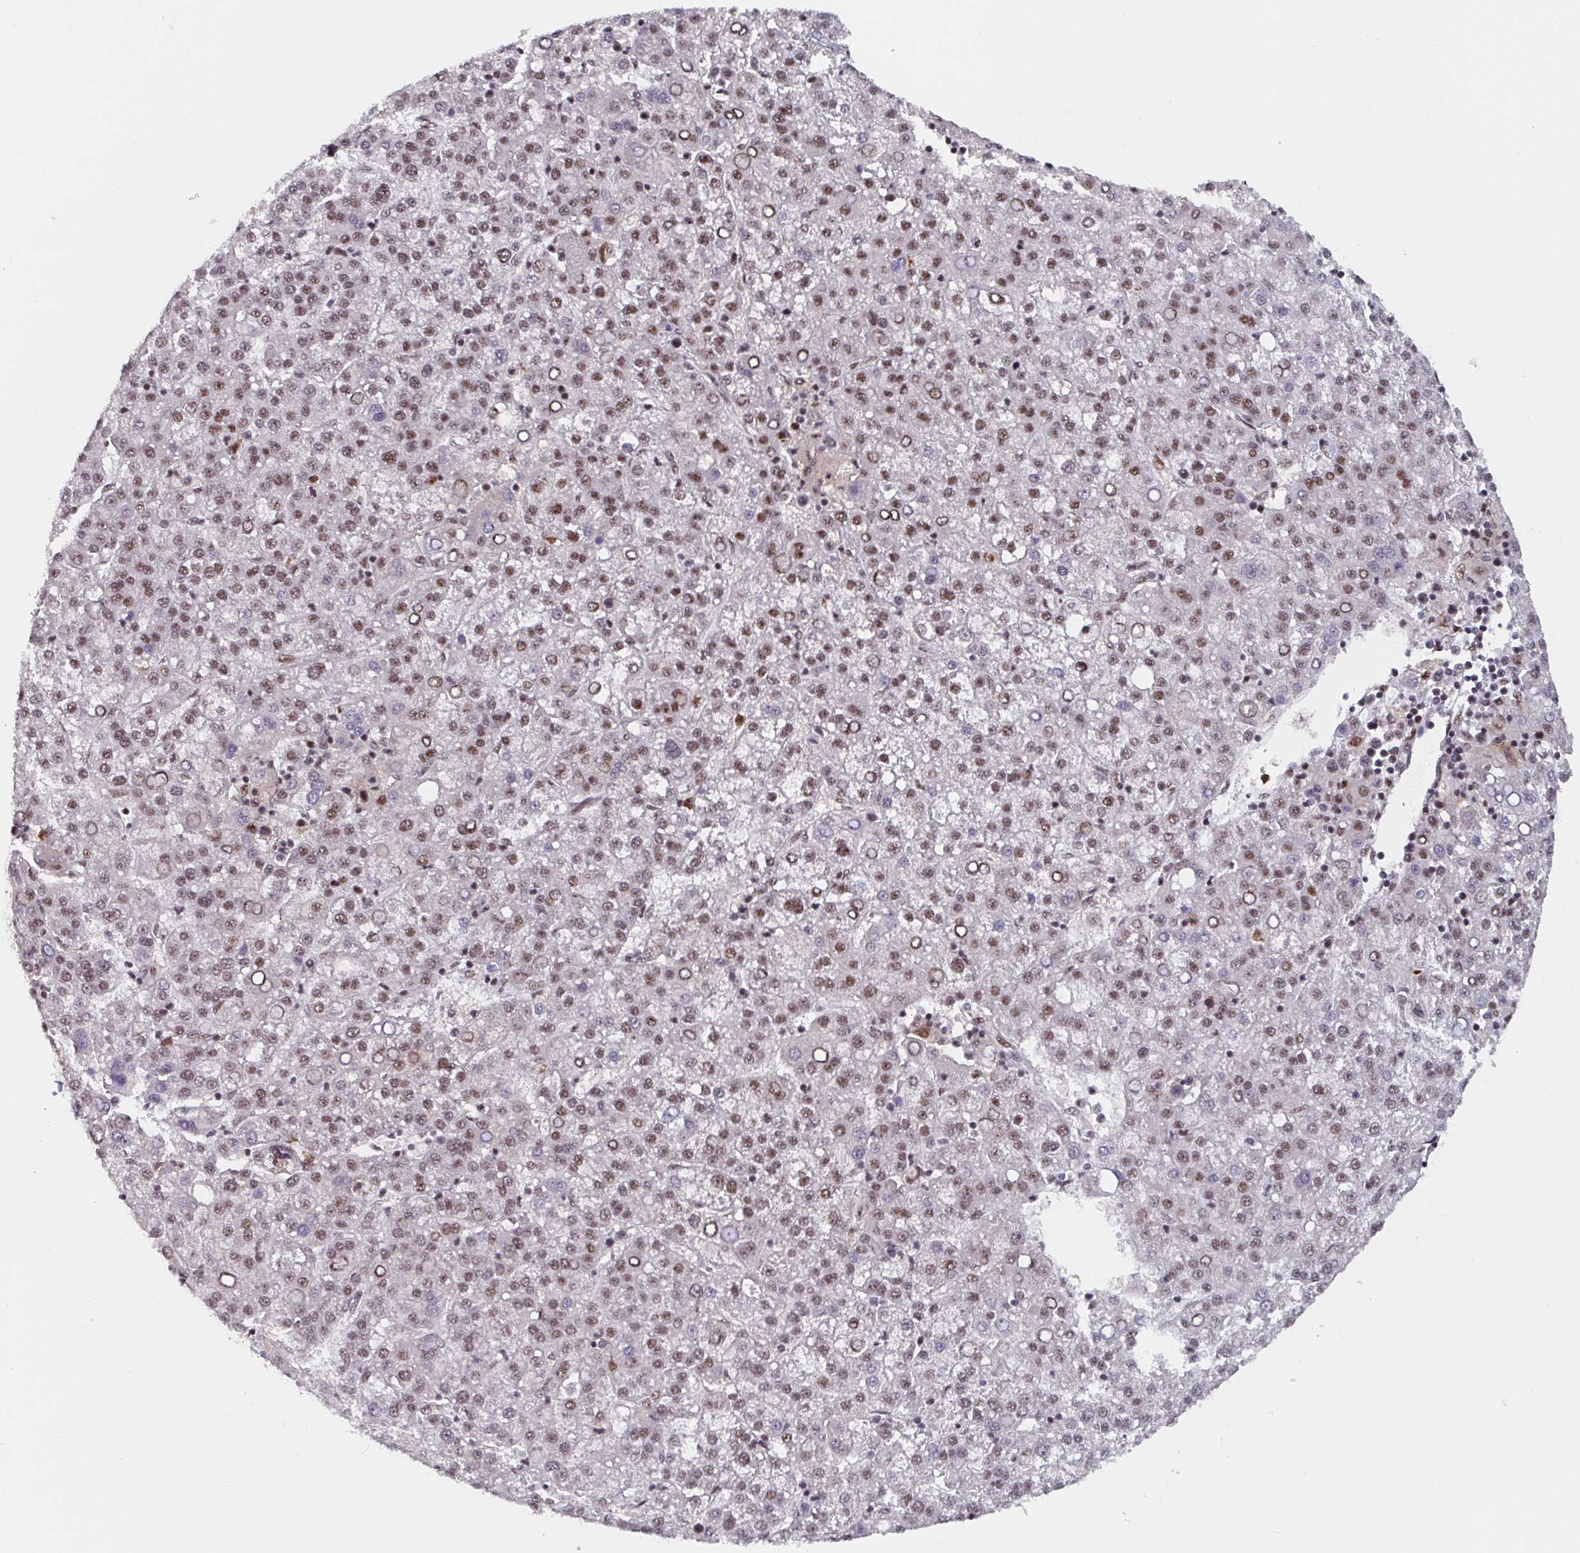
{"staining": {"intensity": "moderate", "quantity": ">75%", "location": "nuclear"}, "tissue": "liver cancer", "cell_type": "Tumor cells", "image_type": "cancer", "snomed": [{"axis": "morphology", "description": "Carcinoma, Hepatocellular, NOS"}, {"axis": "topography", "description": "Liver"}], "caption": "This micrograph reveals immunohistochemistry (IHC) staining of human liver cancer (hepatocellular carcinoma), with medium moderate nuclear staining in approximately >75% of tumor cells.", "gene": "RNF212", "patient": {"sex": "female", "age": 58}}